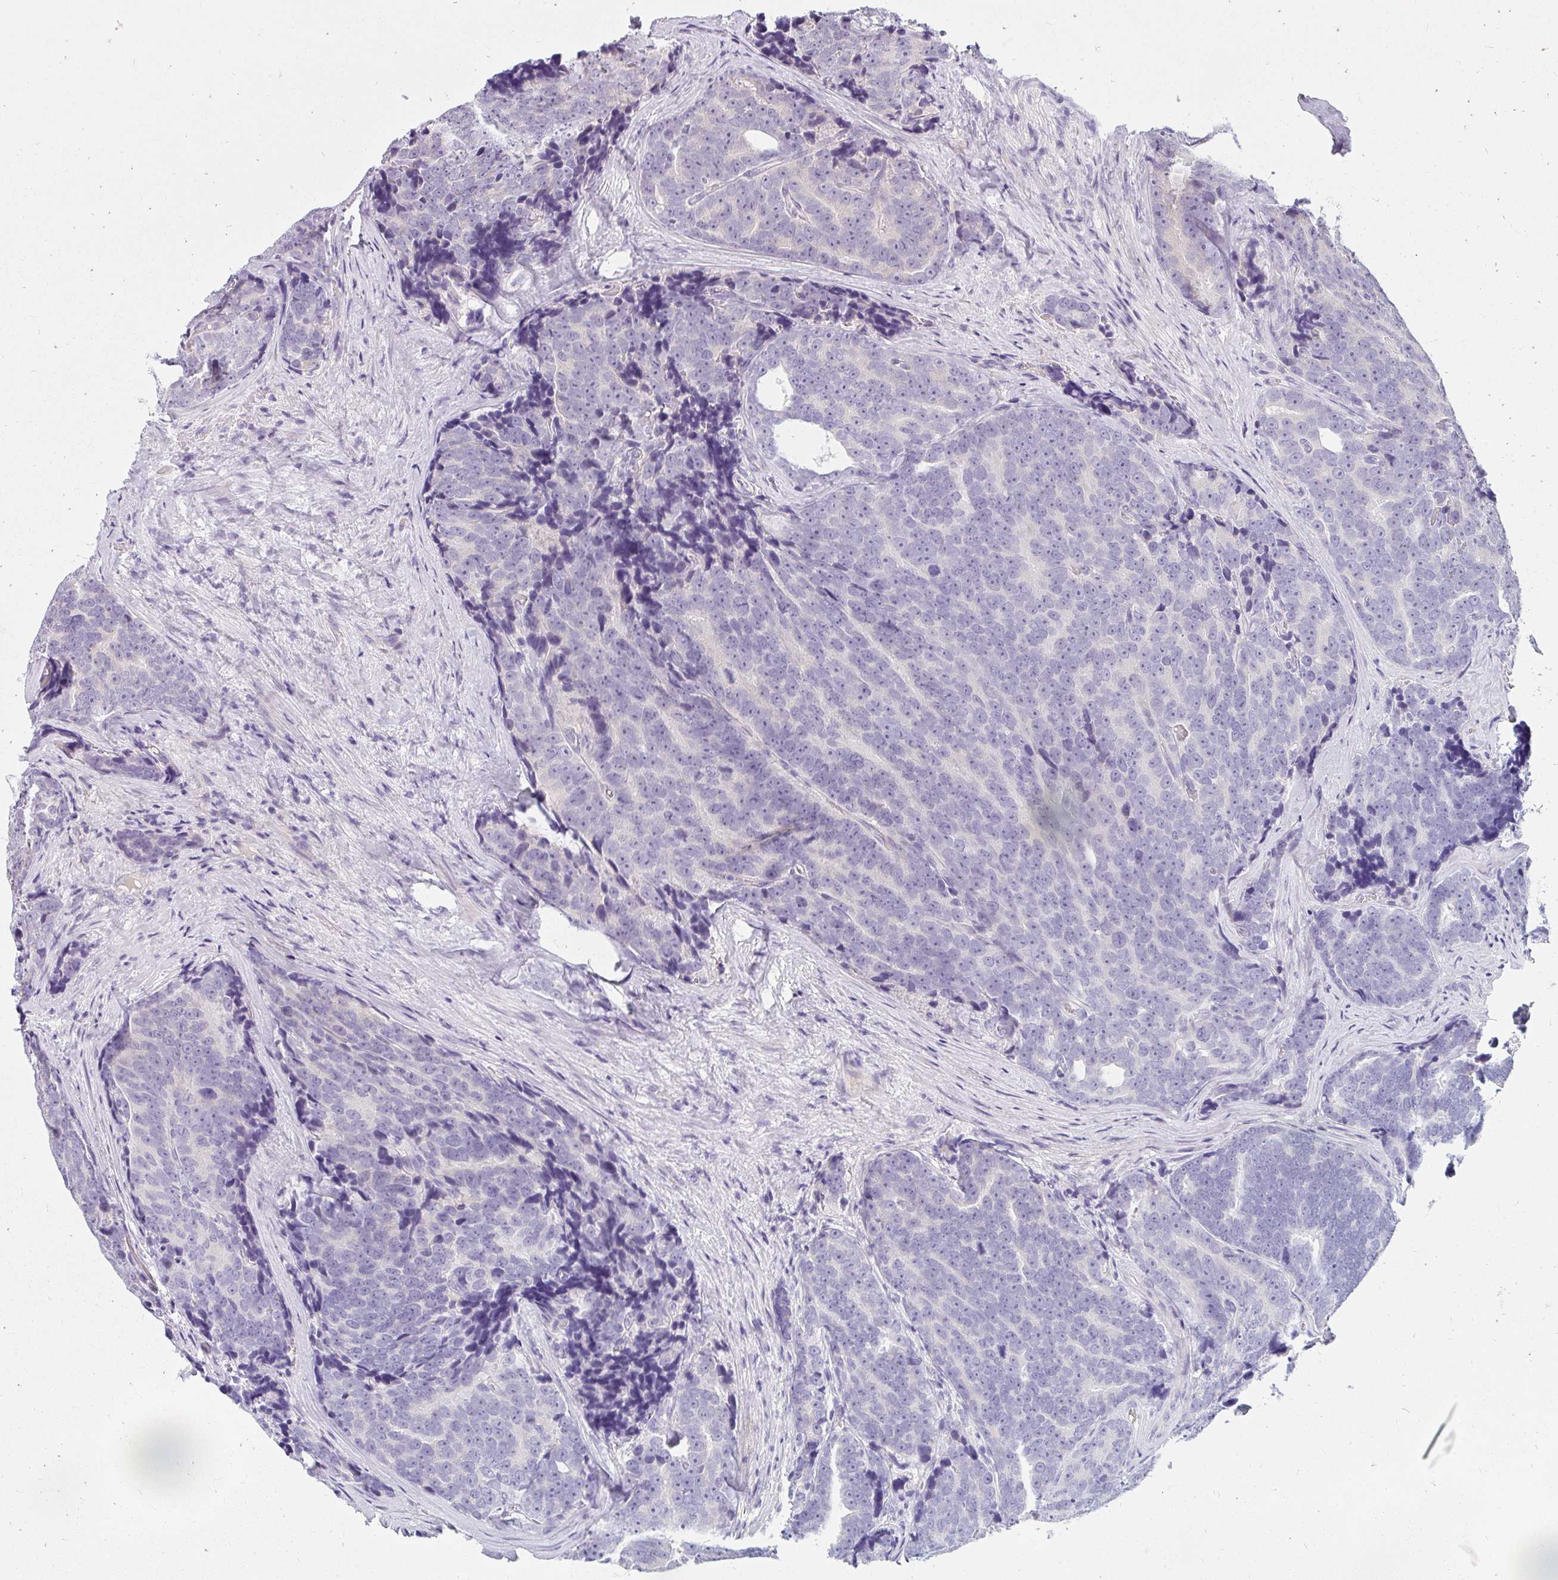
{"staining": {"intensity": "negative", "quantity": "none", "location": "none"}, "tissue": "prostate cancer", "cell_type": "Tumor cells", "image_type": "cancer", "snomed": [{"axis": "morphology", "description": "Adenocarcinoma, Low grade"}, {"axis": "topography", "description": "Prostate"}], "caption": "Micrograph shows no significant protein expression in tumor cells of low-grade adenocarcinoma (prostate).", "gene": "PPP1R3G", "patient": {"sex": "male", "age": 62}}